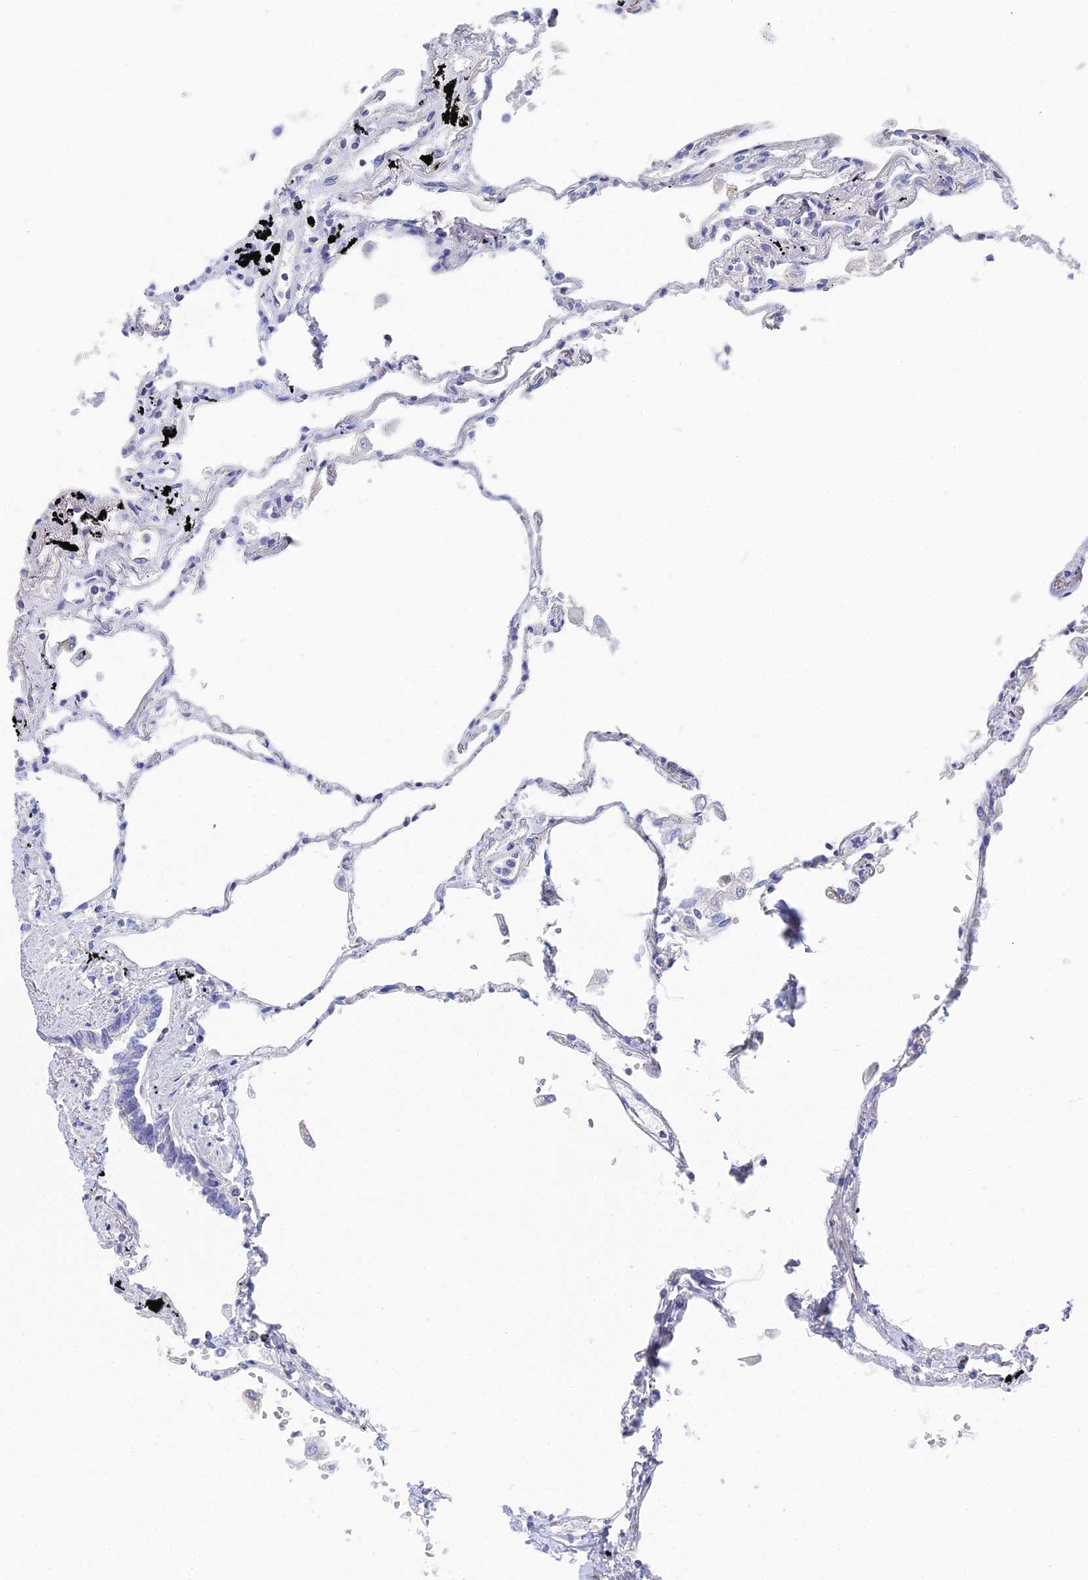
{"staining": {"intensity": "moderate", "quantity": "<25%", "location": "nuclear"}, "tissue": "lung", "cell_type": "Alveolar cells", "image_type": "normal", "snomed": [{"axis": "morphology", "description": "Normal tissue, NOS"}, {"axis": "topography", "description": "Lung"}], "caption": "Protein staining of normal lung demonstrates moderate nuclear expression in approximately <25% of alveolar cells. The staining was performed using DAB, with brown indicating positive protein expression. Nuclei are stained blue with hematoxylin.", "gene": "MCM2", "patient": {"sex": "female", "age": 67}}